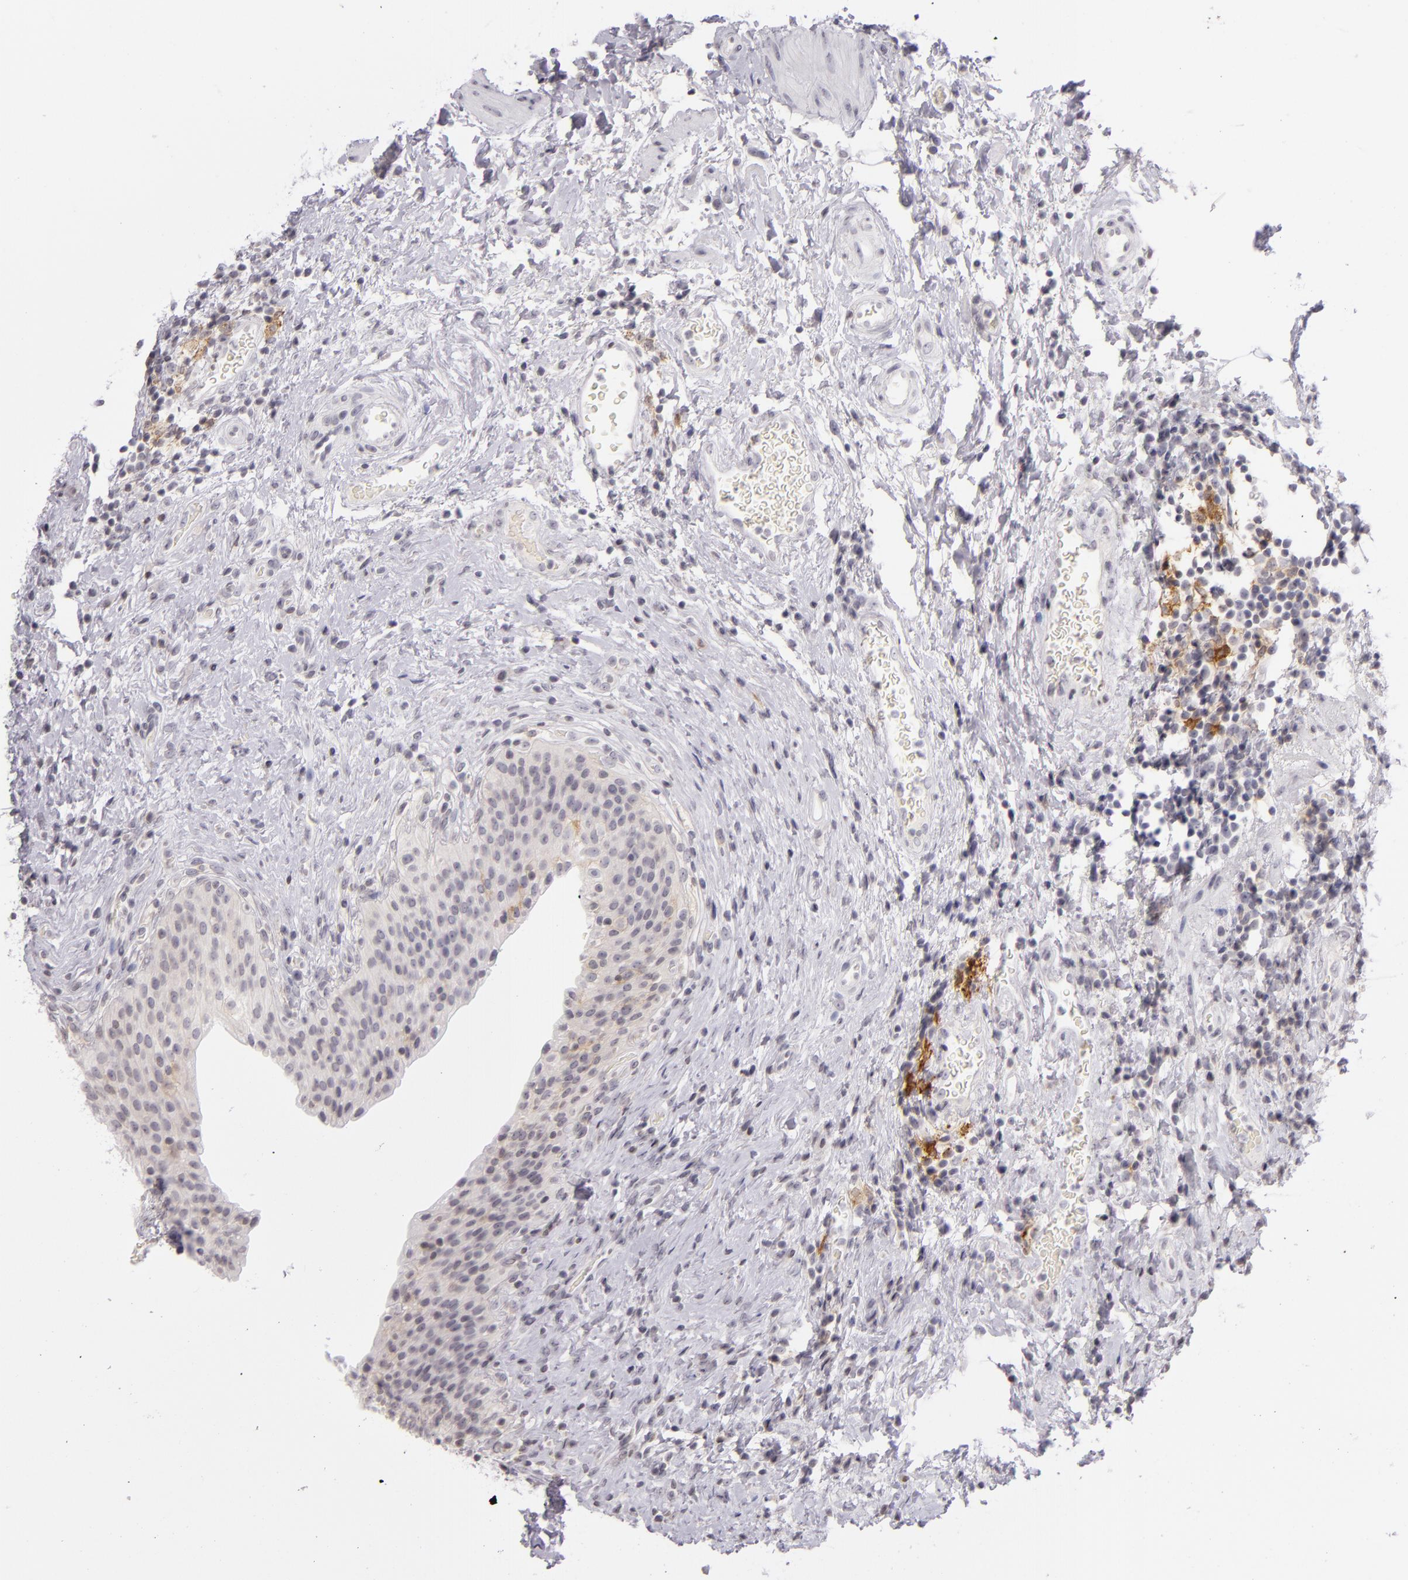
{"staining": {"intensity": "weak", "quantity": "<25%", "location": "cytoplasmic/membranous"}, "tissue": "urinary bladder", "cell_type": "Urothelial cells", "image_type": "normal", "snomed": [{"axis": "morphology", "description": "Normal tissue, NOS"}, {"axis": "topography", "description": "Urinary bladder"}], "caption": "Micrograph shows no significant protein expression in urothelial cells of normal urinary bladder. The staining was performed using DAB to visualize the protein expression in brown, while the nuclei were stained in blue with hematoxylin (Magnification: 20x).", "gene": "CD40", "patient": {"sex": "male", "age": 51}}